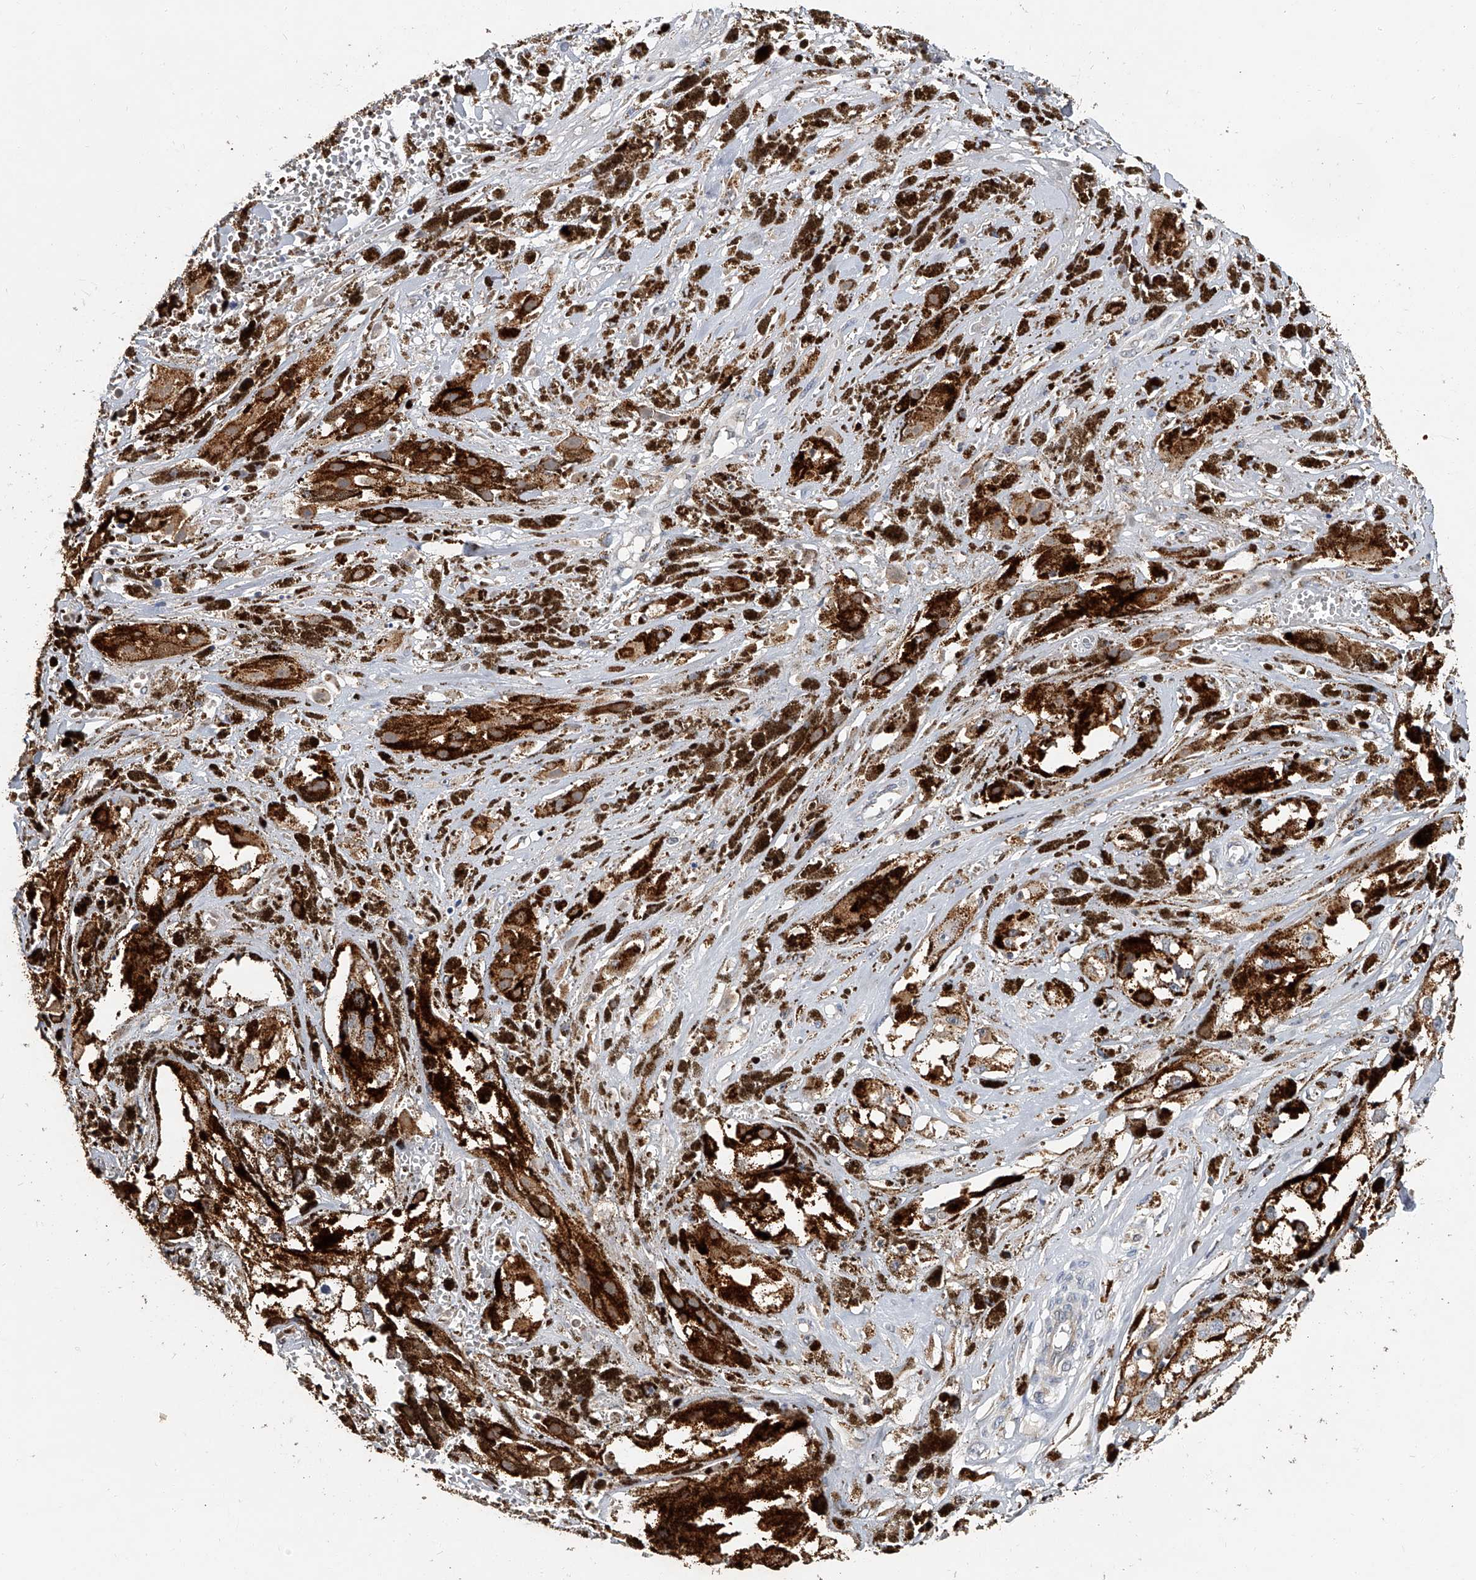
{"staining": {"intensity": "moderate", "quantity": ">75%", "location": "cytoplasmic/membranous"}, "tissue": "melanoma", "cell_type": "Tumor cells", "image_type": "cancer", "snomed": [{"axis": "morphology", "description": "Malignant melanoma, NOS"}, {"axis": "topography", "description": "Skin"}], "caption": "Immunohistochemistry staining of melanoma, which demonstrates medium levels of moderate cytoplasmic/membranous expression in about >75% of tumor cells indicating moderate cytoplasmic/membranous protein expression. The staining was performed using DAB (3,3'-diaminobenzidine) (brown) for protein detection and nuclei were counterstained in hematoxylin (blue).", "gene": "JAG2", "patient": {"sex": "male", "age": 88}}